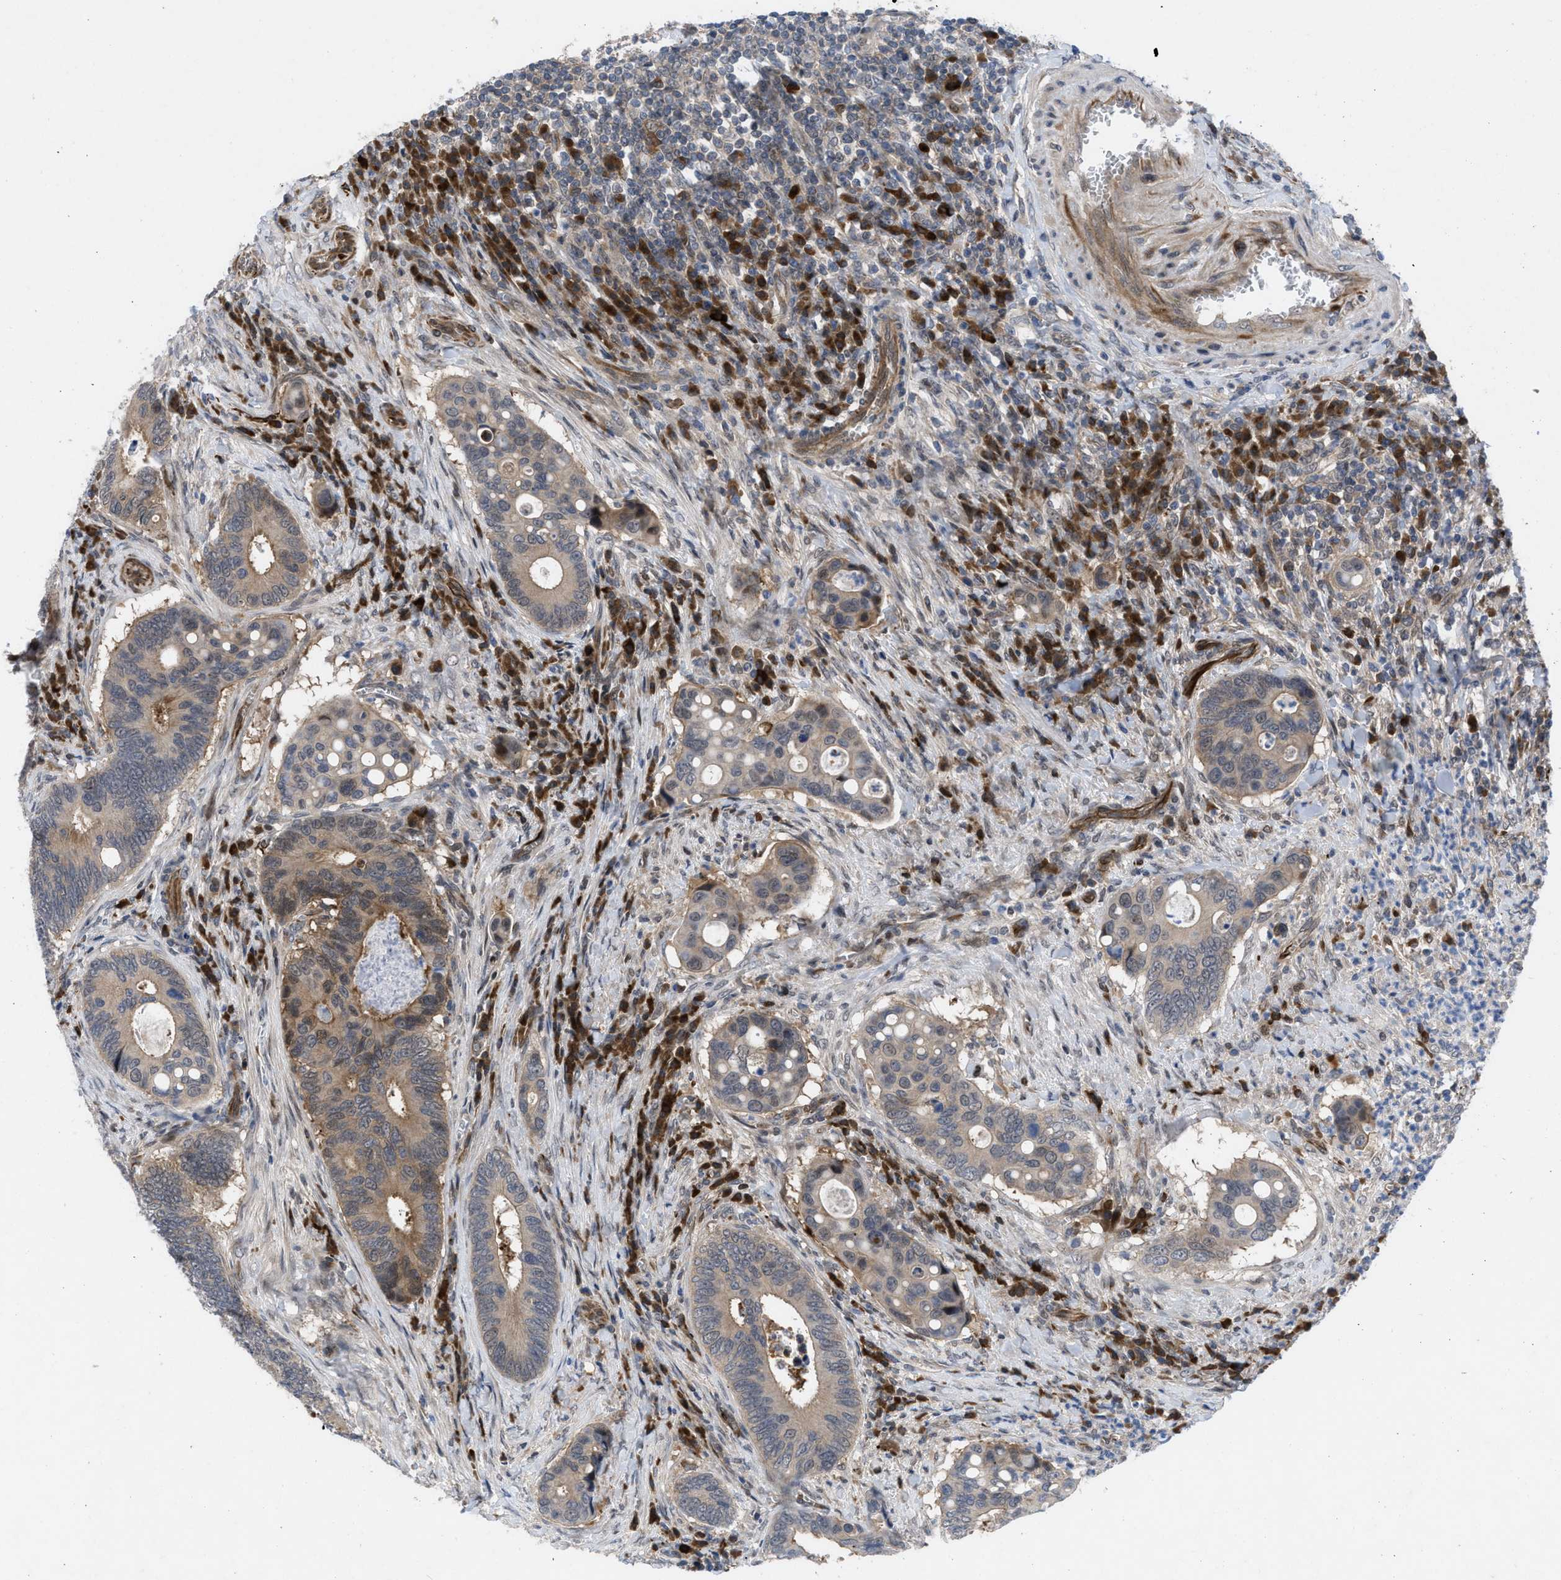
{"staining": {"intensity": "weak", "quantity": ">75%", "location": "cytoplasmic/membranous"}, "tissue": "colorectal cancer", "cell_type": "Tumor cells", "image_type": "cancer", "snomed": [{"axis": "morphology", "description": "Inflammation, NOS"}, {"axis": "morphology", "description": "Adenocarcinoma, NOS"}, {"axis": "topography", "description": "Colon"}], "caption": "Adenocarcinoma (colorectal) stained for a protein (brown) exhibits weak cytoplasmic/membranous positive staining in about >75% of tumor cells.", "gene": "IL17RE", "patient": {"sex": "male", "age": 72}}